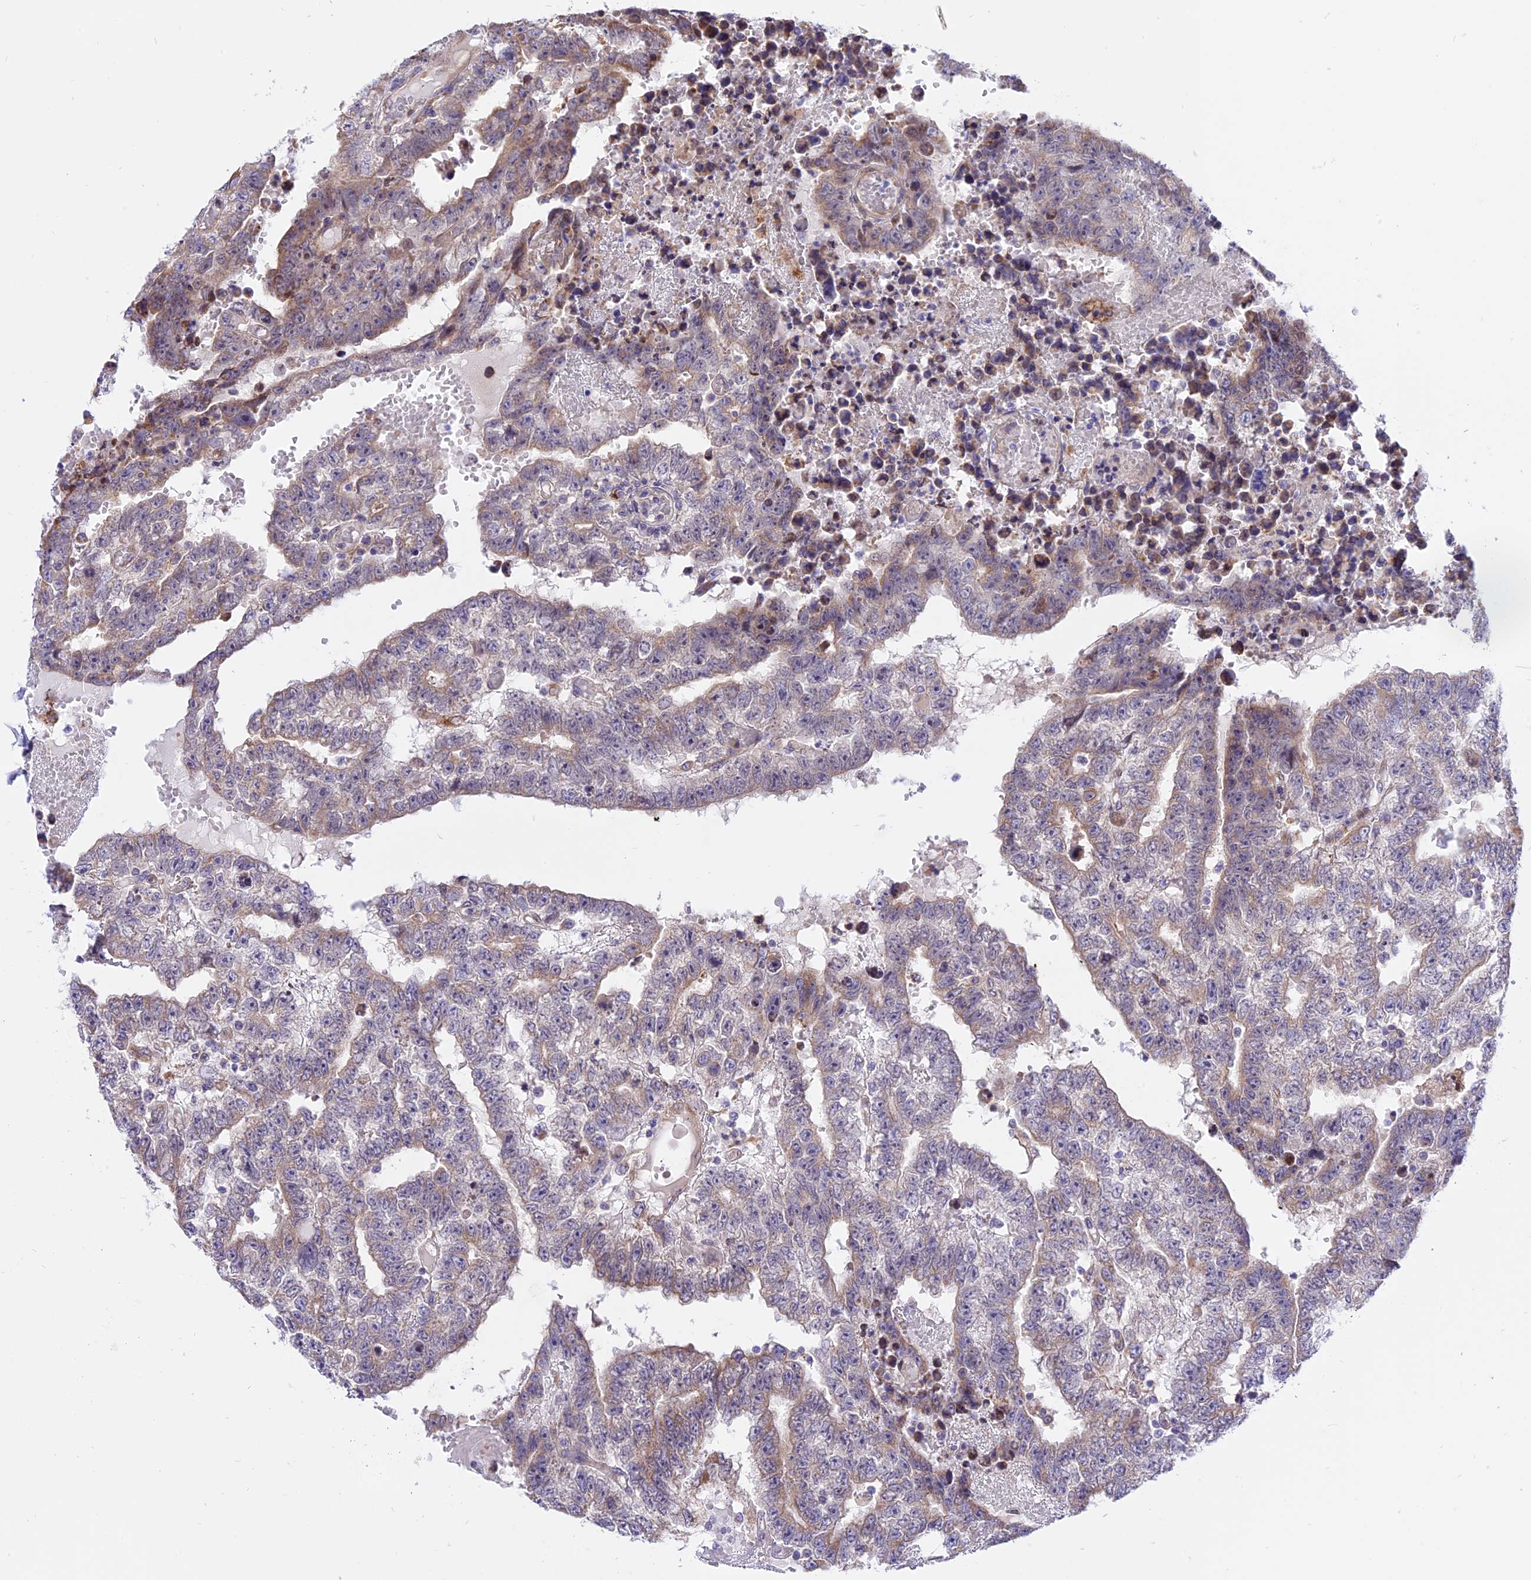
{"staining": {"intensity": "weak", "quantity": "25%-75%", "location": "cytoplasmic/membranous"}, "tissue": "testis cancer", "cell_type": "Tumor cells", "image_type": "cancer", "snomed": [{"axis": "morphology", "description": "Carcinoma, Embryonal, NOS"}, {"axis": "topography", "description": "Testis"}], "caption": "The photomicrograph shows staining of testis cancer (embryonal carcinoma), revealing weak cytoplasmic/membranous protein expression (brown color) within tumor cells. Using DAB (3,3'-diaminobenzidine) (brown) and hematoxylin (blue) stains, captured at high magnification using brightfield microscopy.", "gene": "ARMCX6", "patient": {"sex": "male", "age": 25}}